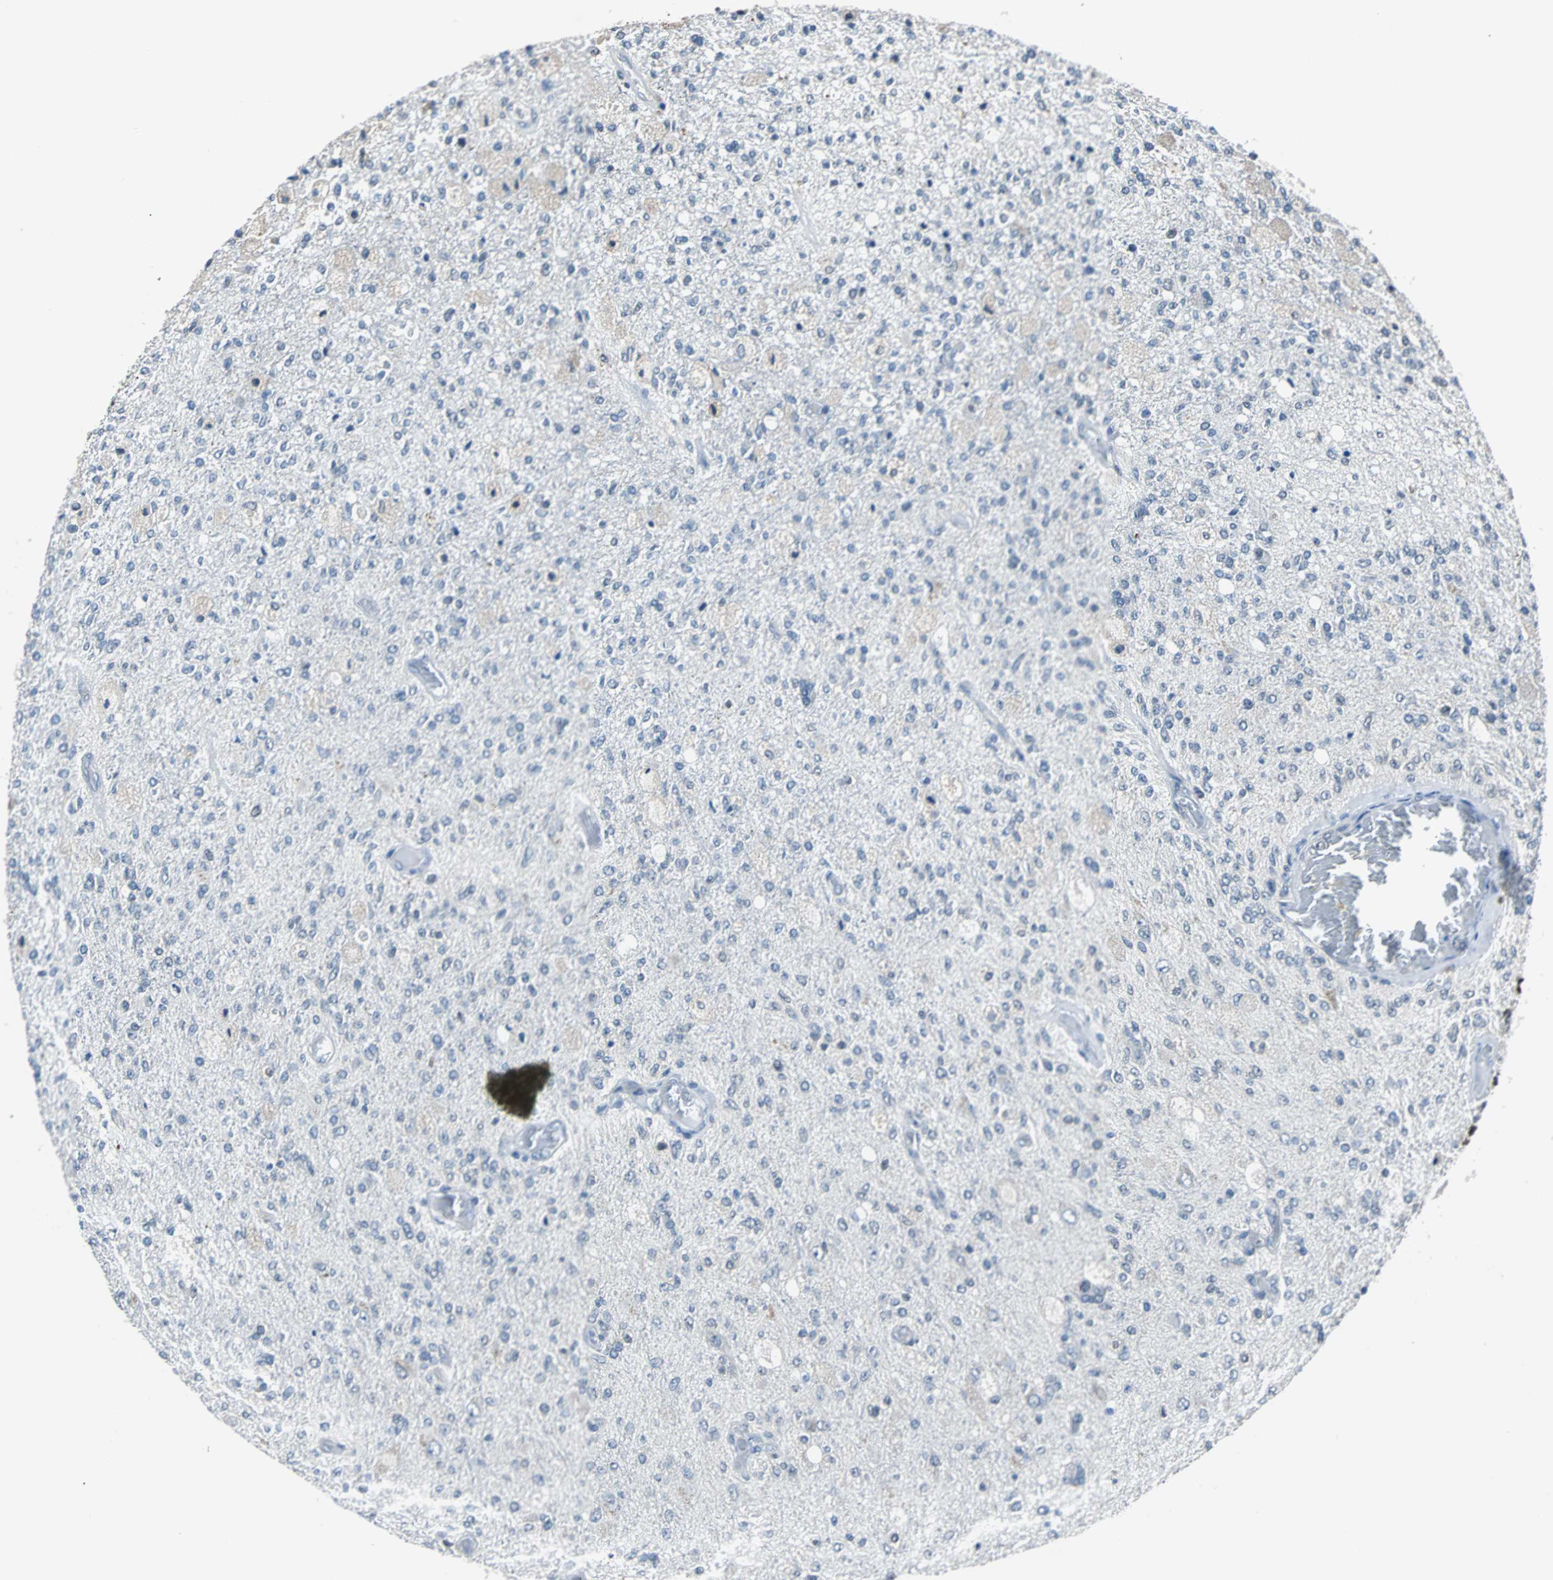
{"staining": {"intensity": "moderate", "quantity": "<25%", "location": "cytoplasmic/membranous"}, "tissue": "glioma", "cell_type": "Tumor cells", "image_type": "cancer", "snomed": [{"axis": "morphology", "description": "Normal tissue, NOS"}, {"axis": "morphology", "description": "Glioma, malignant, High grade"}, {"axis": "topography", "description": "Cerebral cortex"}], "caption": "Immunohistochemical staining of malignant high-grade glioma displays low levels of moderate cytoplasmic/membranous protein staining in about <25% of tumor cells.", "gene": "USP28", "patient": {"sex": "male", "age": 77}}